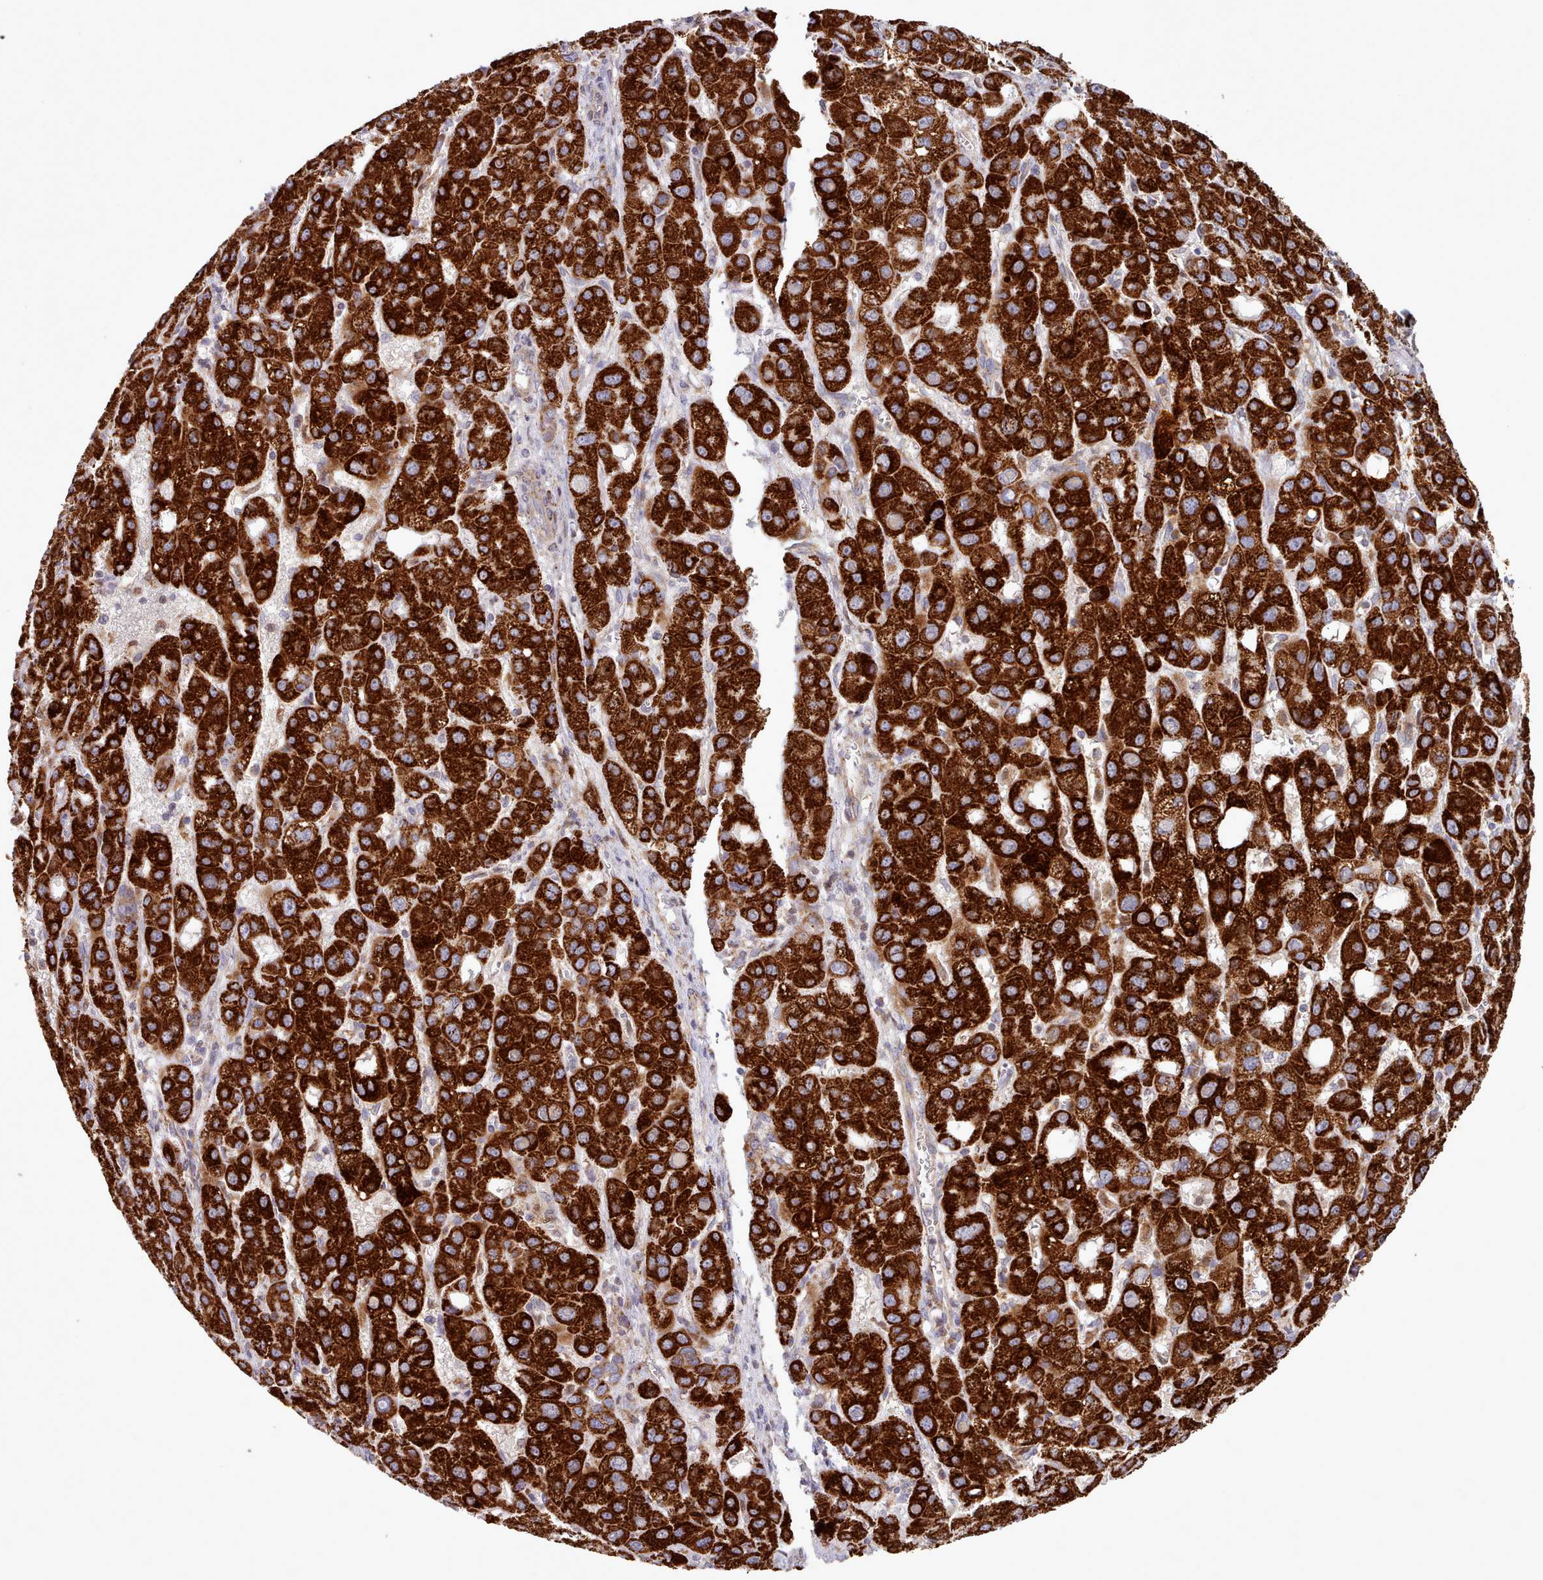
{"staining": {"intensity": "strong", "quantity": ">75%", "location": "cytoplasmic/membranous"}, "tissue": "liver cancer", "cell_type": "Tumor cells", "image_type": "cancer", "snomed": [{"axis": "morphology", "description": "Carcinoma, Hepatocellular, NOS"}, {"axis": "topography", "description": "Liver"}], "caption": "Hepatocellular carcinoma (liver) stained with a protein marker exhibits strong staining in tumor cells.", "gene": "HSDL2", "patient": {"sex": "male", "age": 55}}